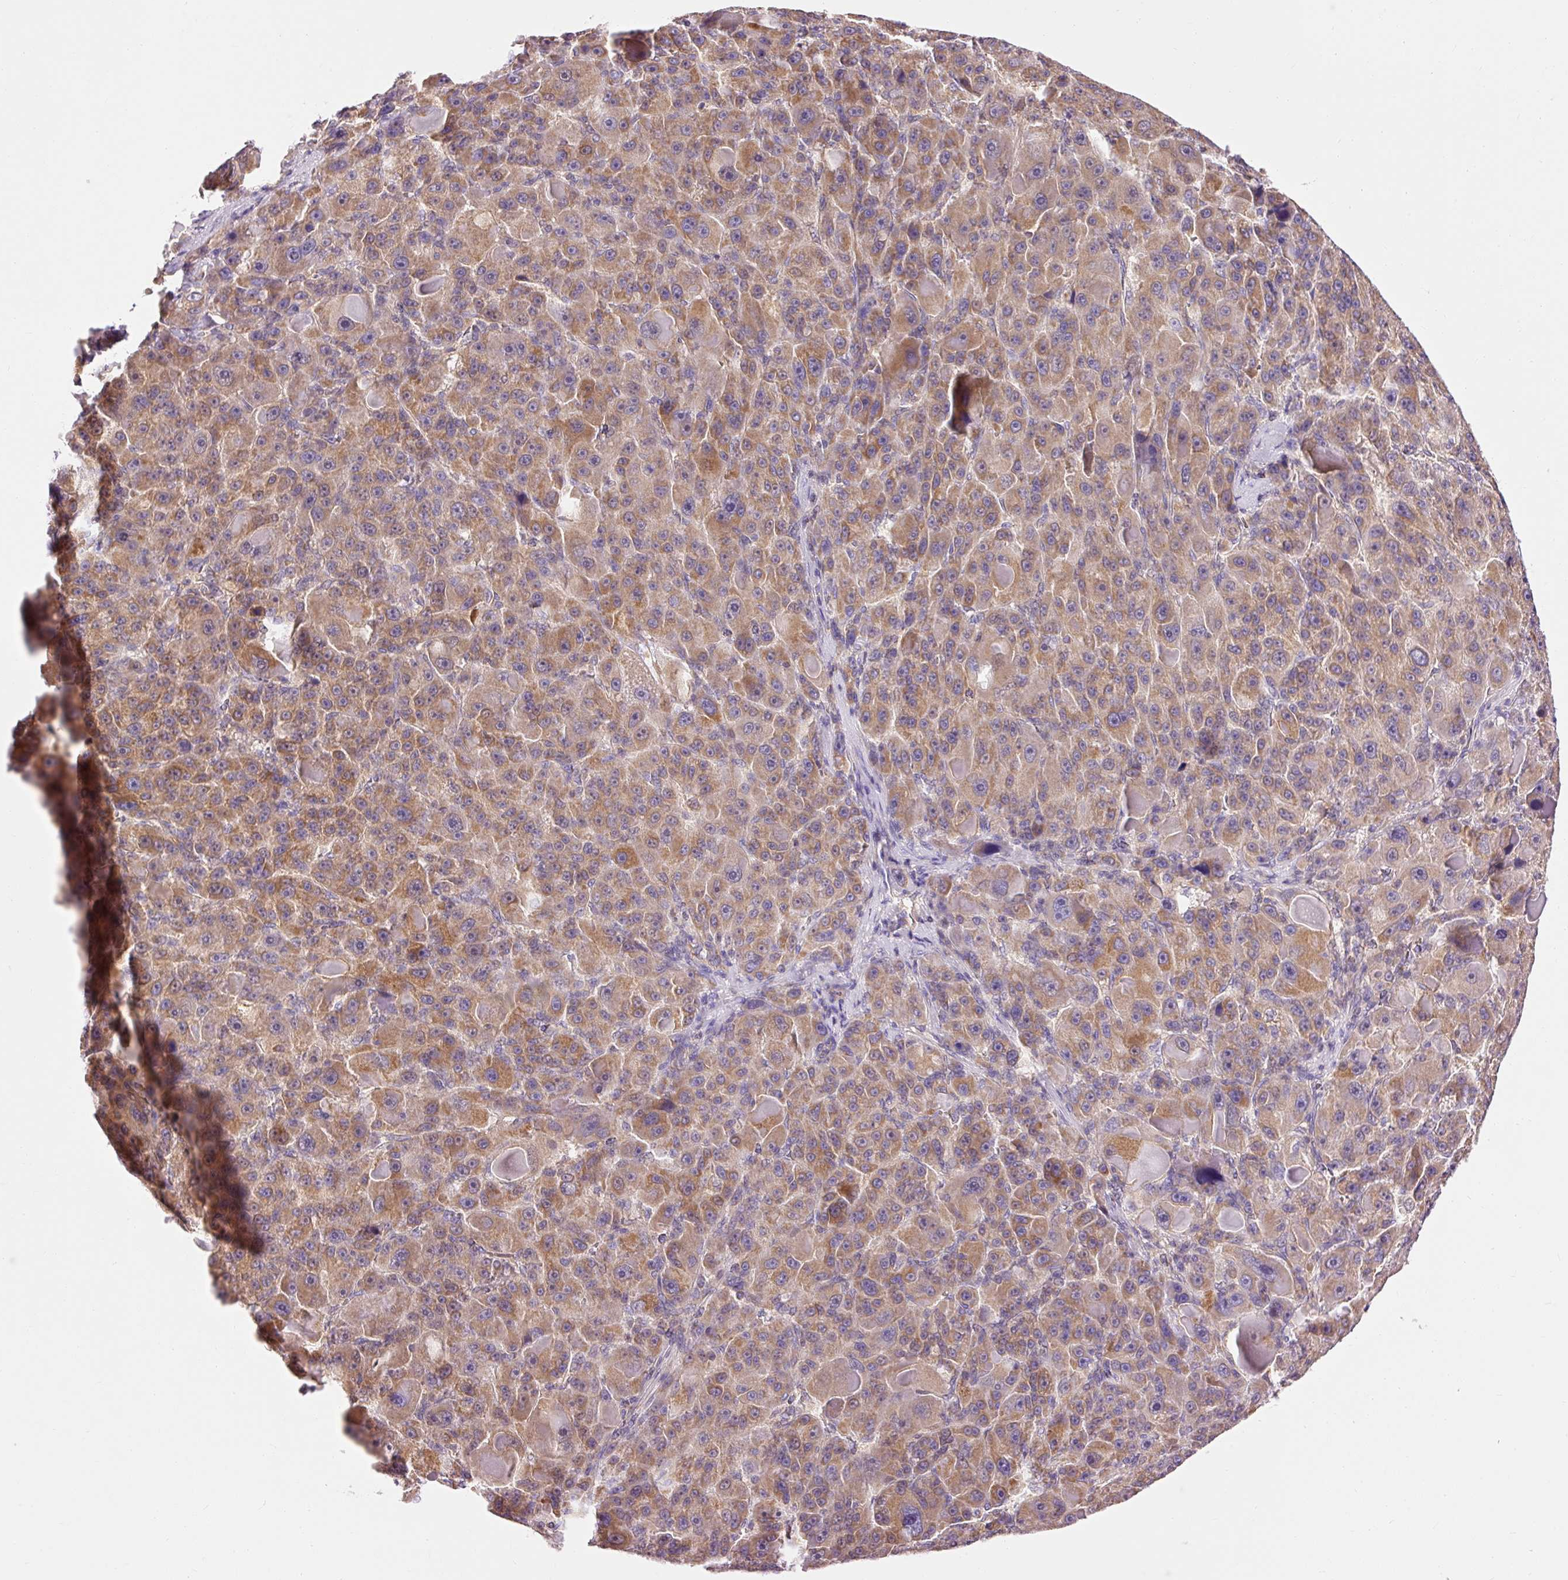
{"staining": {"intensity": "moderate", "quantity": ">75%", "location": "cytoplasmic/membranous"}, "tissue": "liver cancer", "cell_type": "Tumor cells", "image_type": "cancer", "snomed": [{"axis": "morphology", "description": "Carcinoma, Hepatocellular, NOS"}, {"axis": "topography", "description": "Liver"}], "caption": "Immunohistochemical staining of human liver cancer (hepatocellular carcinoma) demonstrates medium levels of moderate cytoplasmic/membranous protein positivity in approximately >75% of tumor cells.", "gene": "IMMT", "patient": {"sex": "male", "age": 76}}